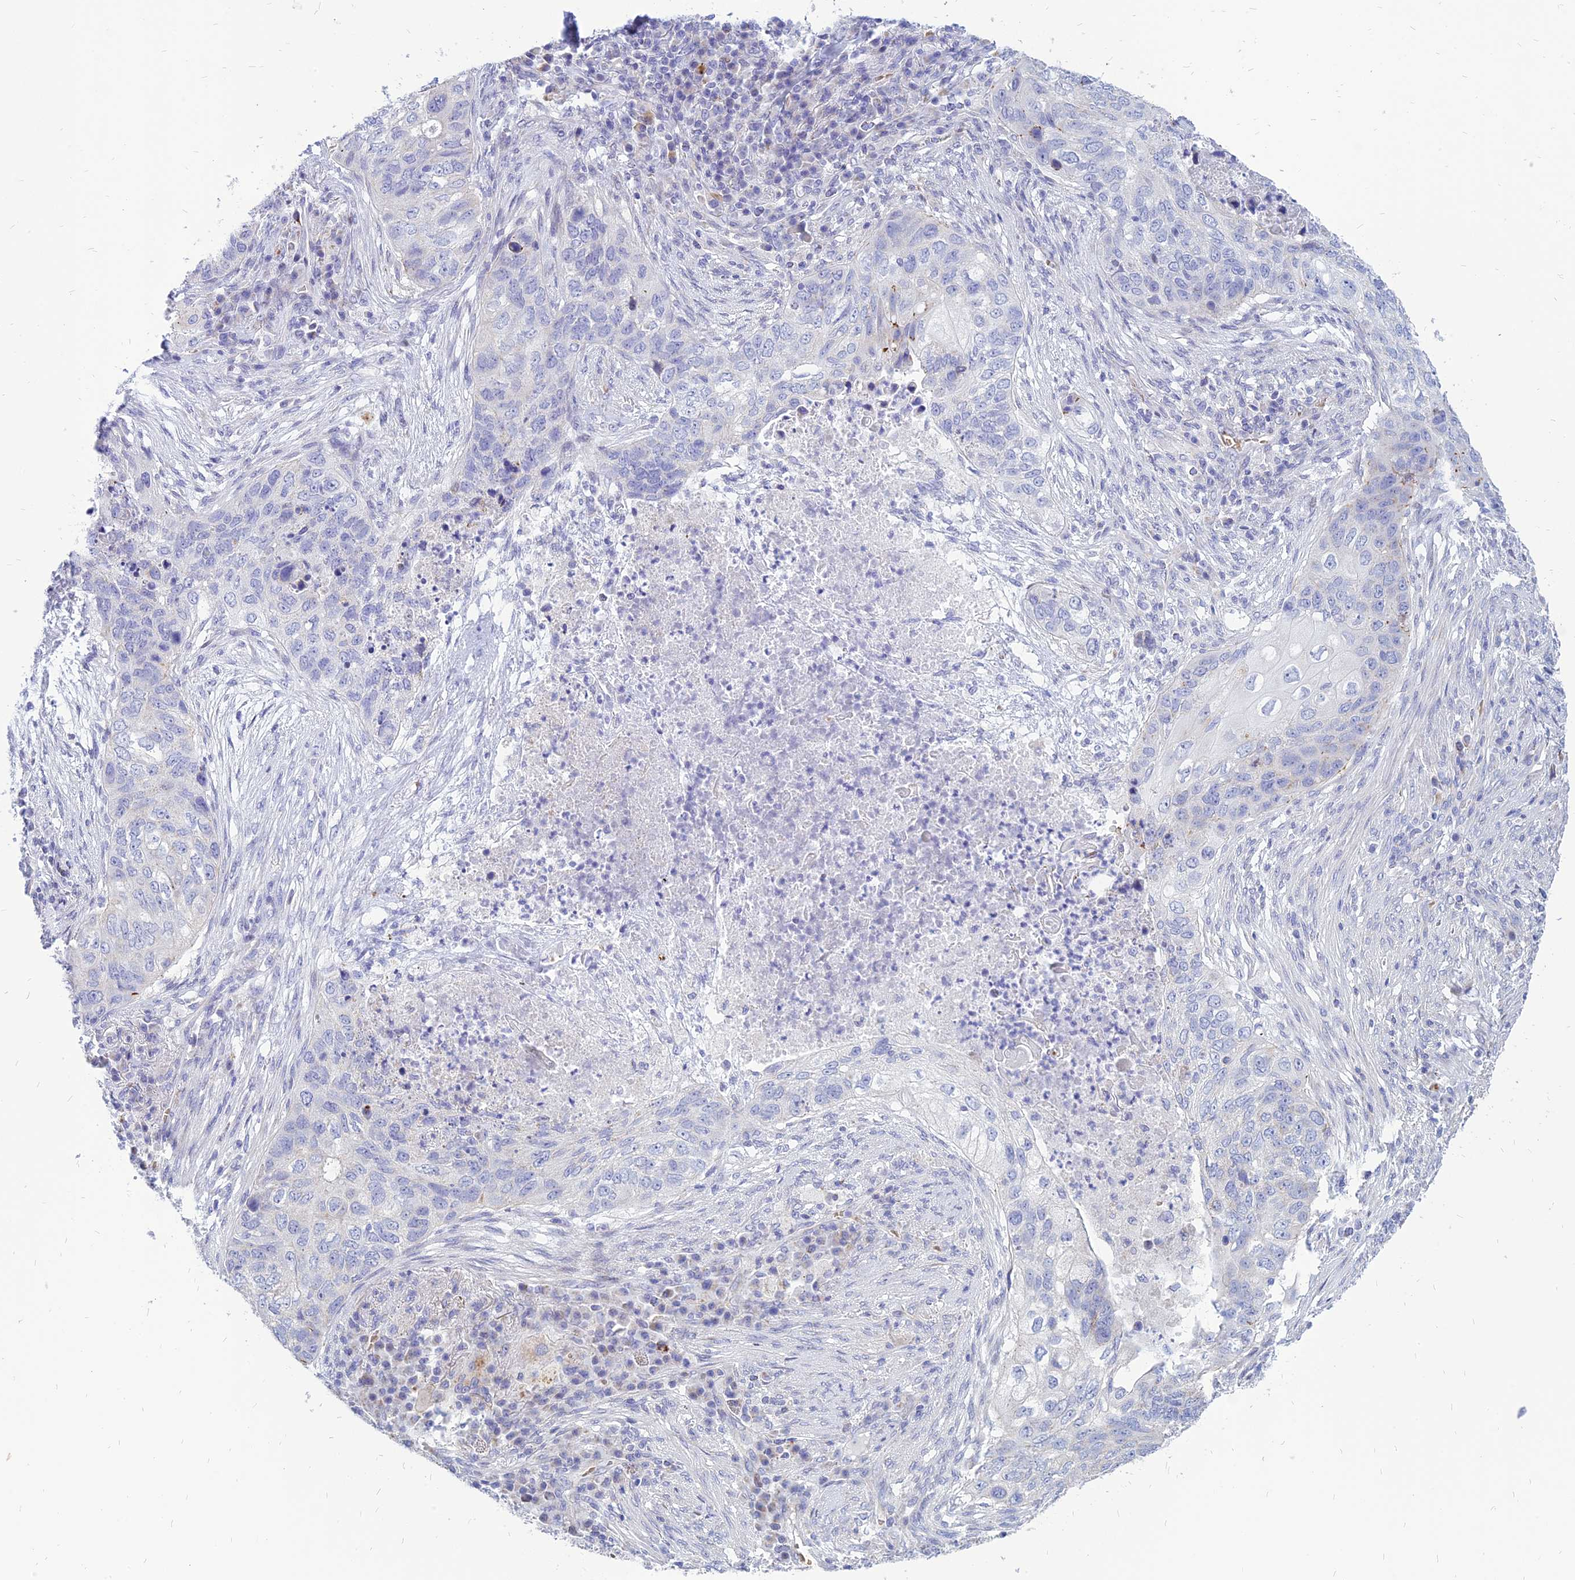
{"staining": {"intensity": "negative", "quantity": "none", "location": "none"}, "tissue": "lung cancer", "cell_type": "Tumor cells", "image_type": "cancer", "snomed": [{"axis": "morphology", "description": "Squamous cell carcinoma, NOS"}, {"axis": "topography", "description": "Lung"}], "caption": "There is no significant positivity in tumor cells of lung cancer.", "gene": "HHAT", "patient": {"sex": "female", "age": 63}}